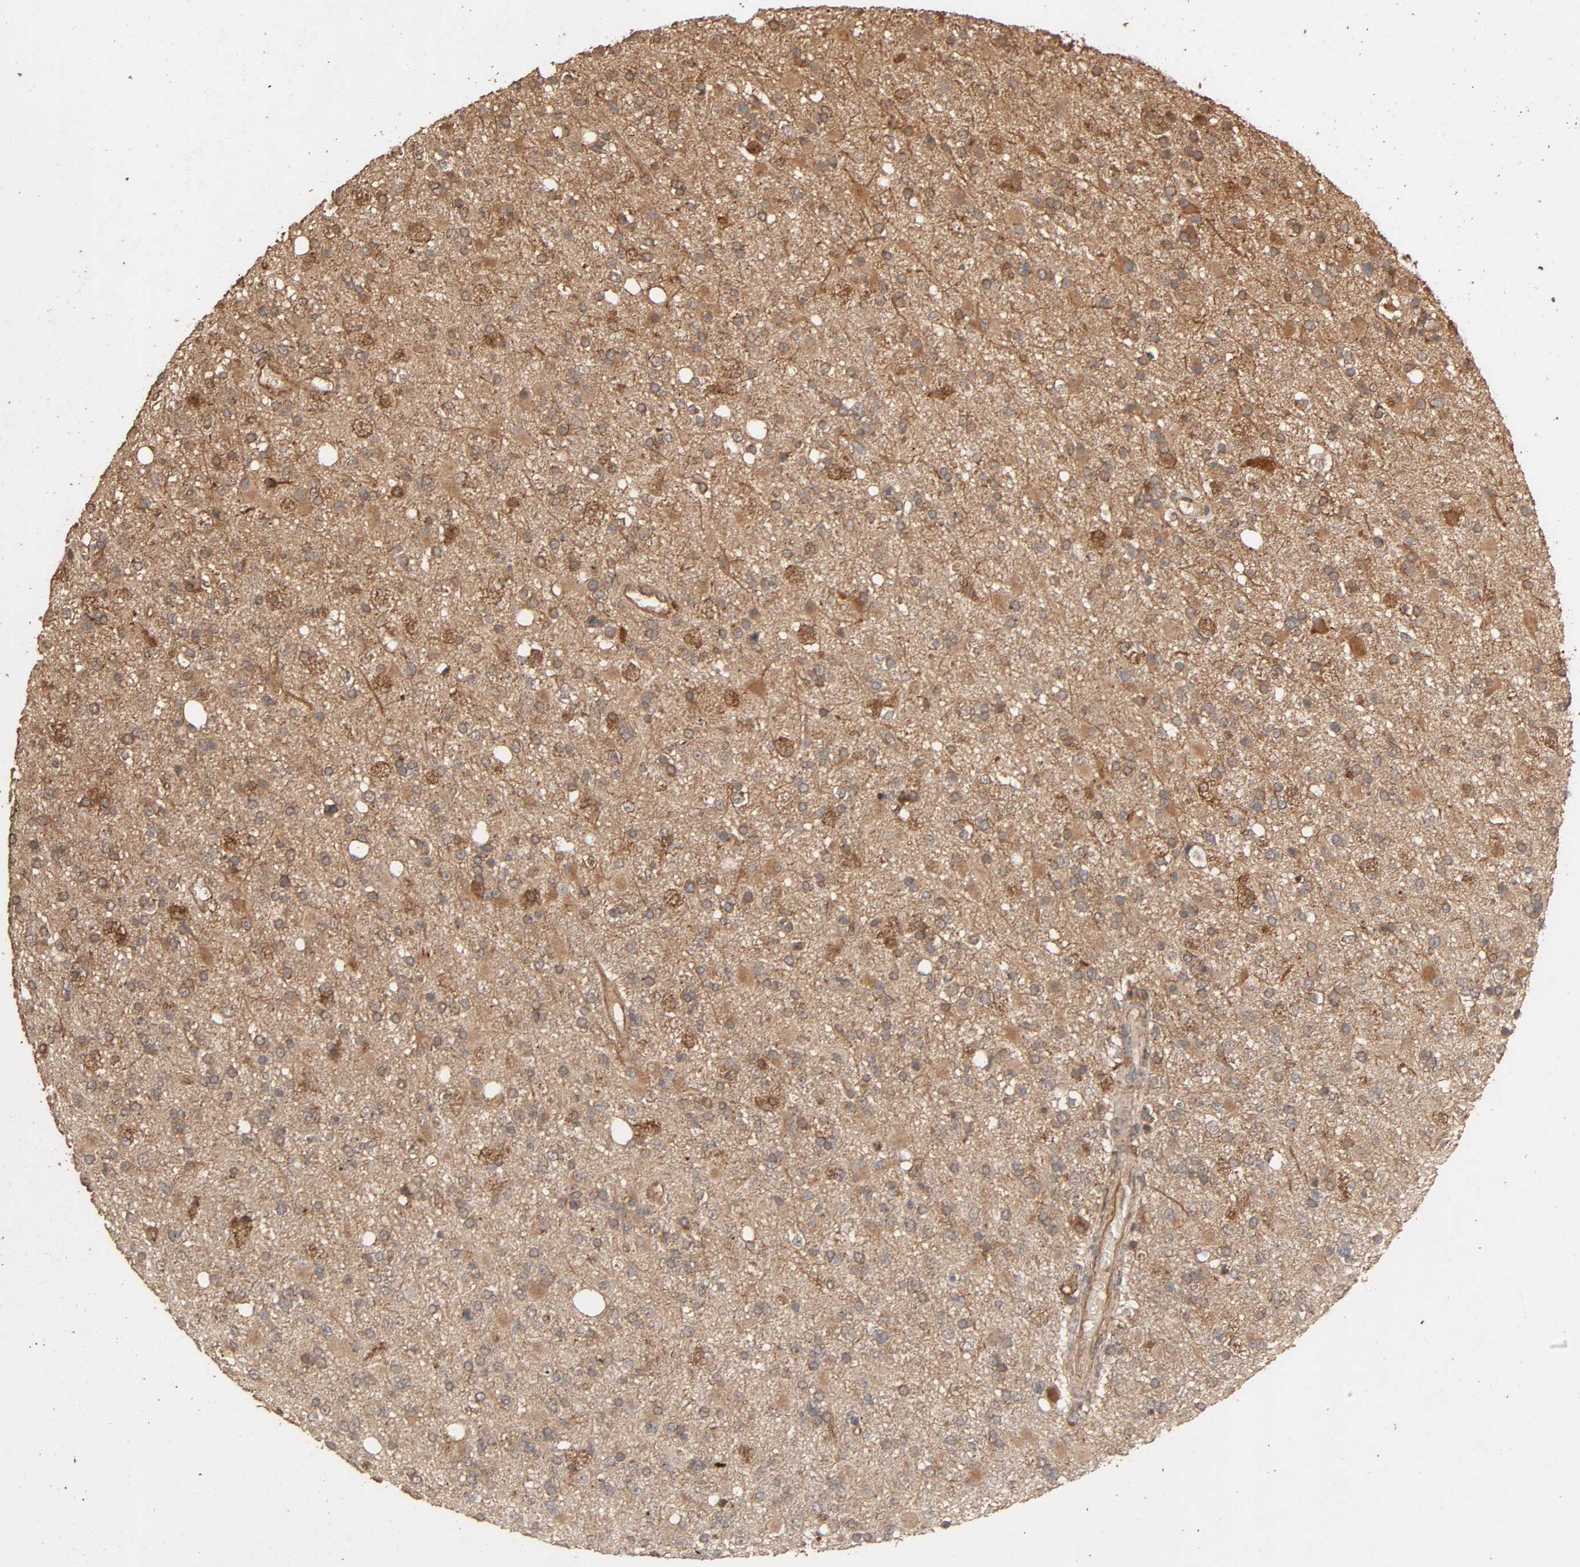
{"staining": {"intensity": "moderate", "quantity": "25%-75%", "location": "cytoplasmic/membranous"}, "tissue": "glioma", "cell_type": "Tumor cells", "image_type": "cancer", "snomed": [{"axis": "morphology", "description": "Glioma, malignant, High grade"}, {"axis": "topography", "description": "Brain"}], "caption": "The image shows a brown stain indicating the presence of a protein in the cytoplasmic/membranous of tumor cells in glioma.", "gene": "RPS6KA6", "patient": {"sex": "male", "age": 33}}